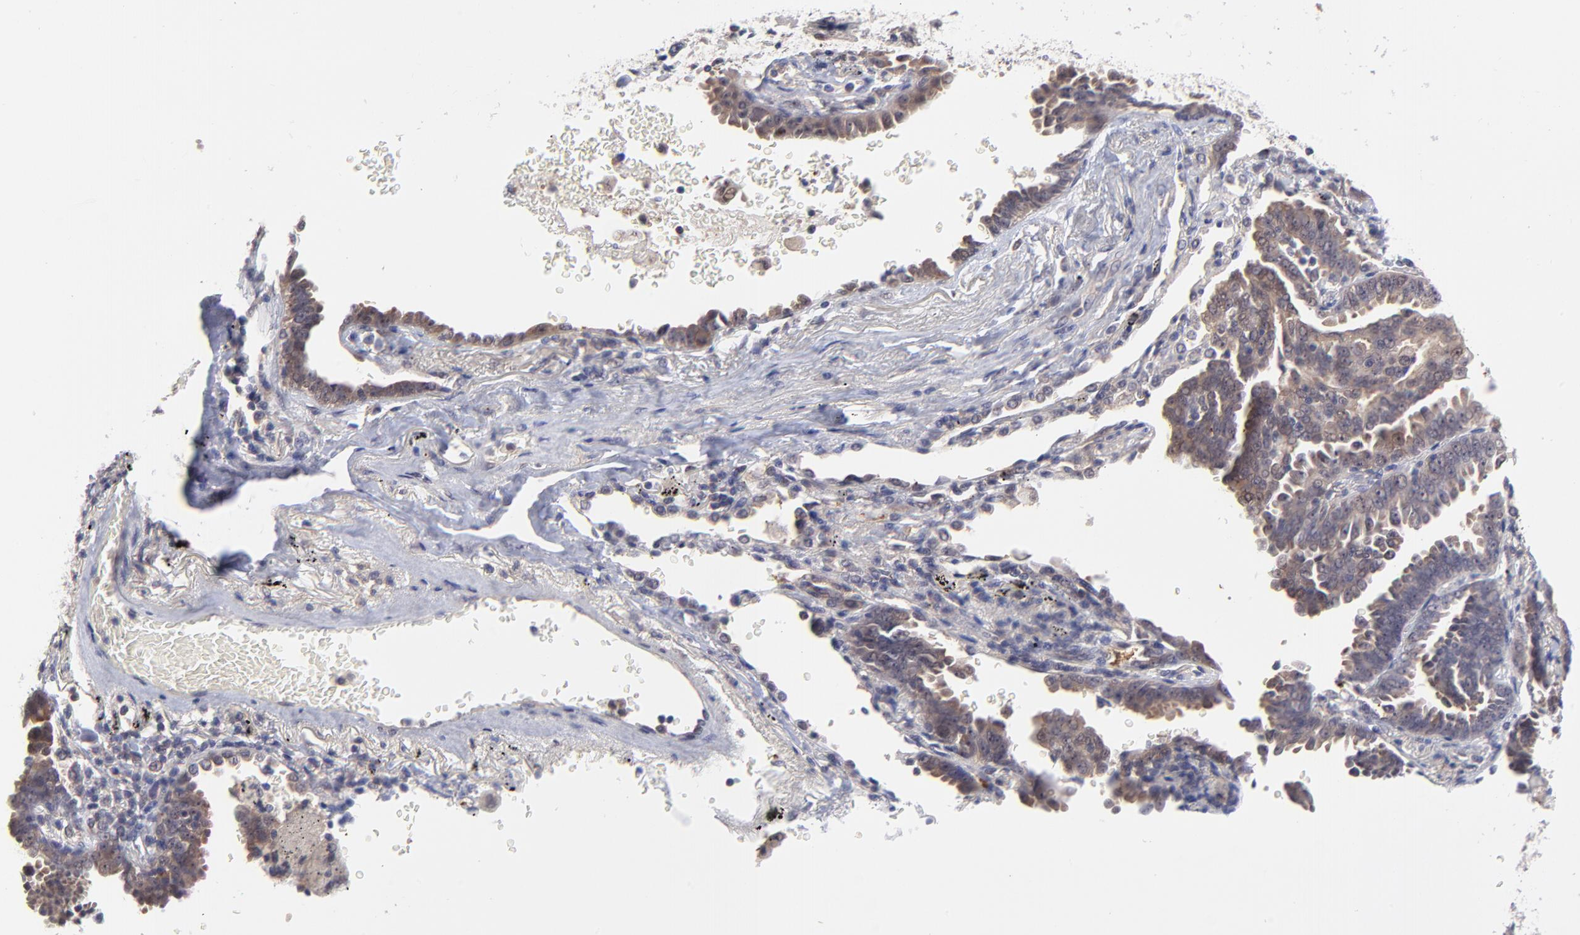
{"staining": {"intensity": "weak", "quantity": ">75%", "location": "cytoplasmic/membranous"}, "tissue": "lung cancer", "cell_type": "Tumor cells", "image_type": "cancer", "snomed": [{"axis": "morphology", "description": "Adenocarcinoma, NOS"}, {"axis": "topography", "description": "Lung"}], "caption": "About >75% of tumor cells in human adenocarcinoma (lung) reveal weak cytoplasmic/membranous protein positivity as visualized by brown immunohistochemical staining.", "gene": "UBE2E3", "patient": {"sex": "female", "age": 64}}